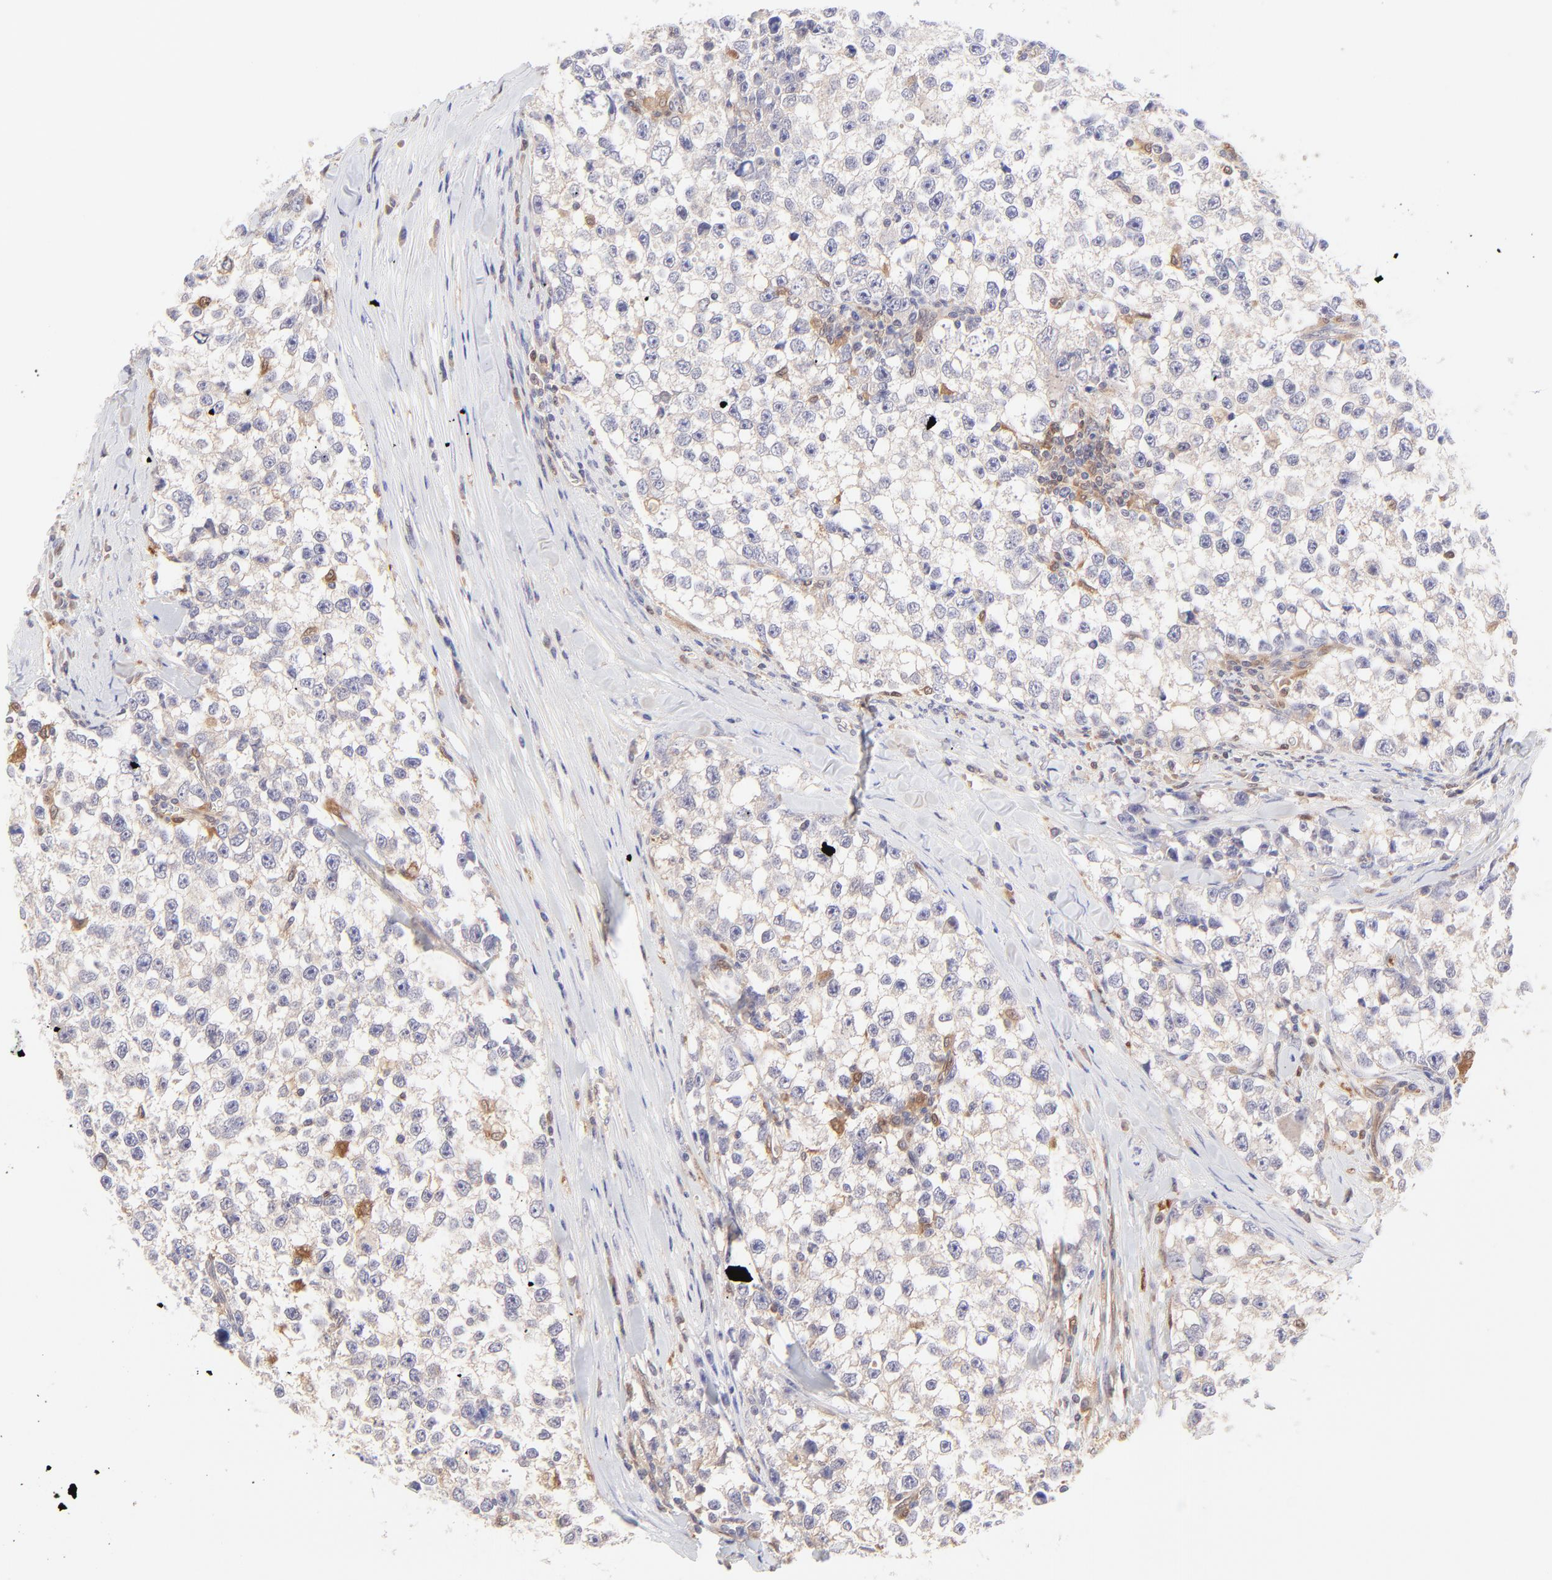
{"staining": {"intensity": "negative", "quantity": "none", "location": "none"}, "tissue": "testis cancer", "cell_type": "Tumor cells", "image_type": "cancer", "snomed": [{"axis": "morphology", "description": "Seminoma, NOS"}, {"axis": "morphology", "description": "Carcinoma, Embryonal, NOS"}, {"axis": "topography", "description": "Testis"}], "caption": "This image is of testis embryonal carcinoma stained with immunohistochemistry (IHC) to label a protein in brown with the nuclei are counter-stained blue. There is no expression in tumor cells.", "gene": "HYAL1", "patient": {"sex": "male", "age": 30}}